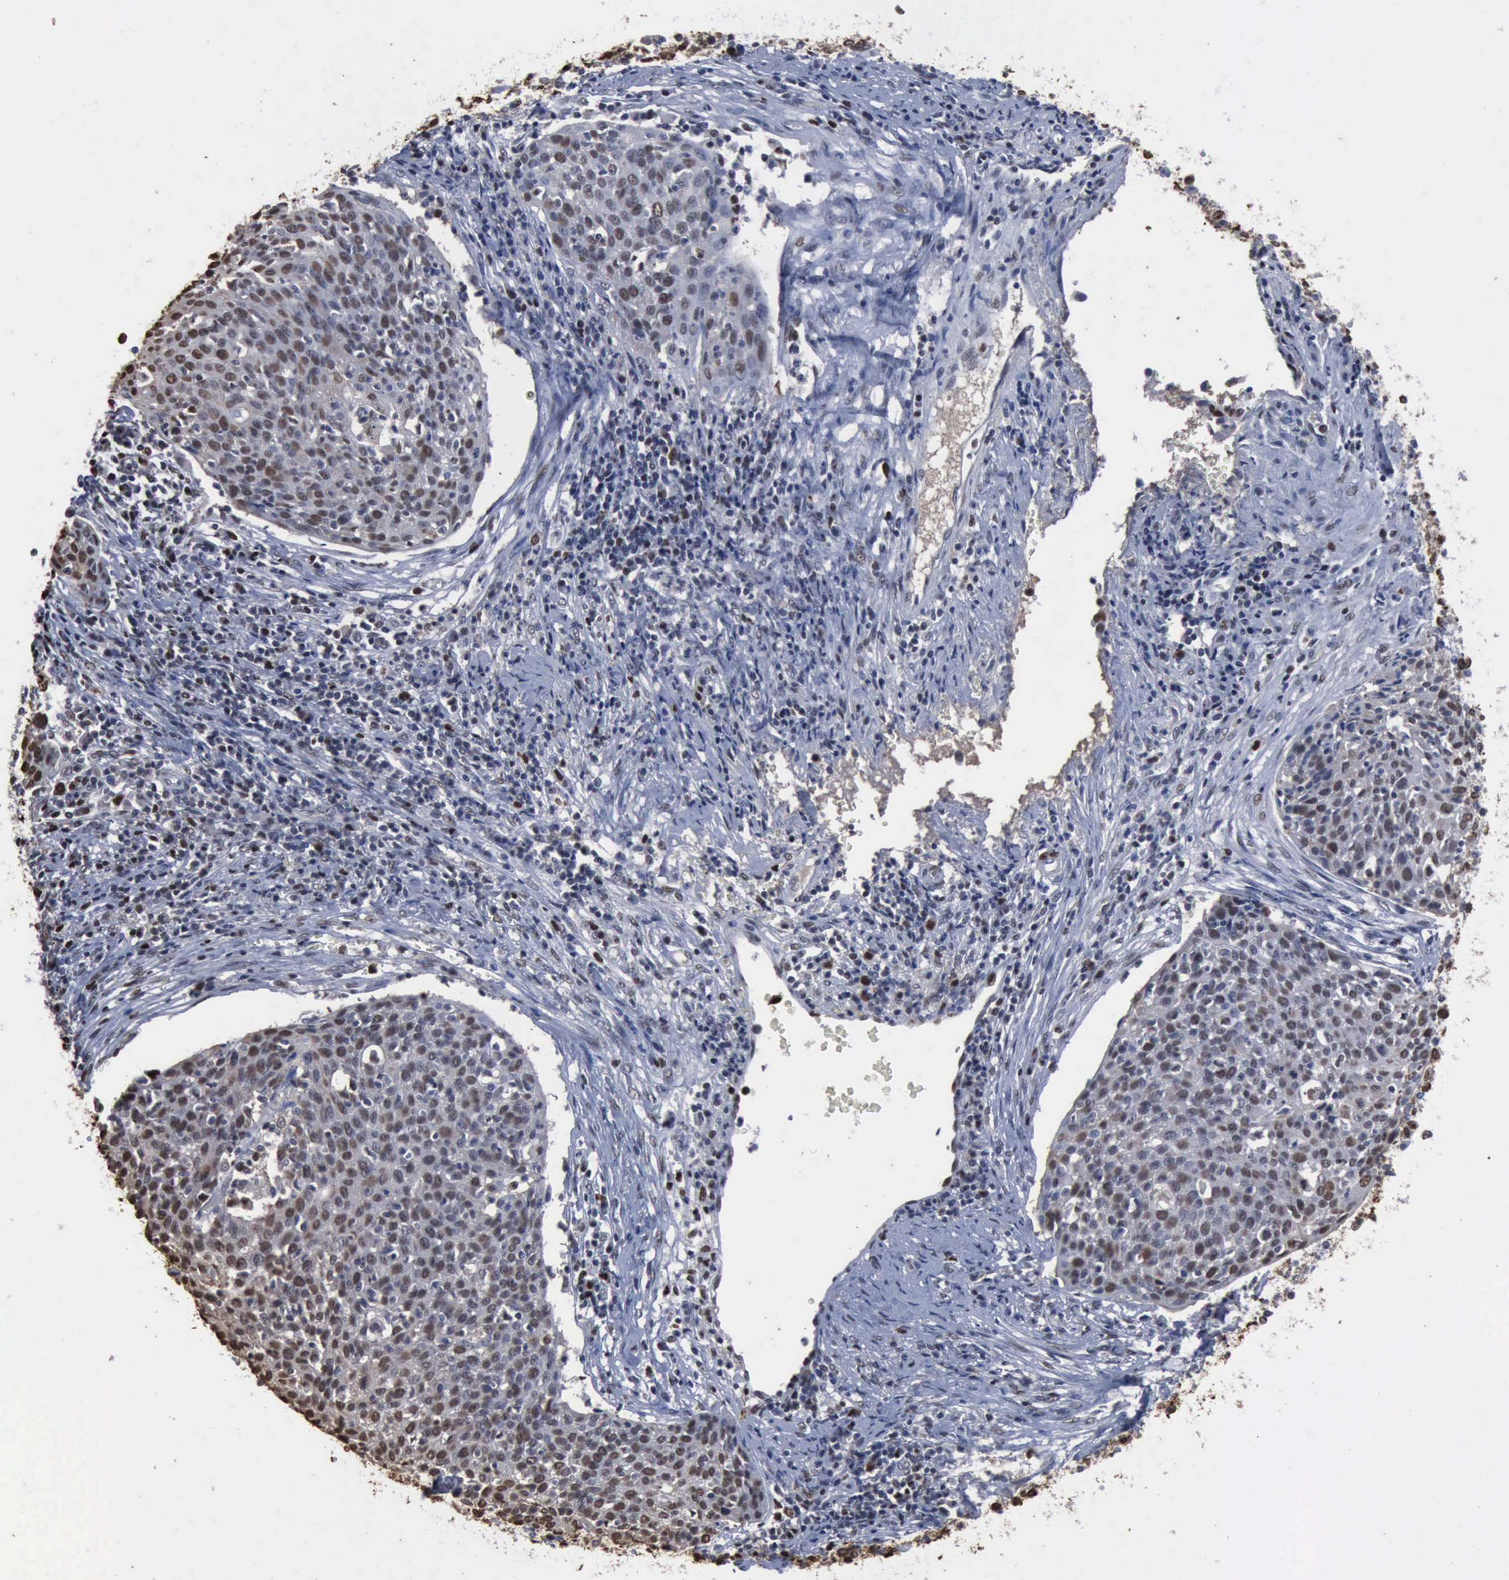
{"staining": {"intensity": "weak", "quantity": "25%-75%", "location": "nuclear"}, "tissue": "cervical cancer", "cell_type": "Tumor cells", "image_type": "cancer", "snomed": [{"axis": "morphology", "description": "Squamous cell carcinoma, NOS"}, {"axis": "topography", "description": "Cervix"}], "caption": "Immunohistochemical staining of cervical cancer (squamous cell carcinoma) shows low levels of weak nuclear positivity in approximately 25%-75% of tumor cells.", "gene": "PCNA", "patient": {"sex": "female", "age": 38}}